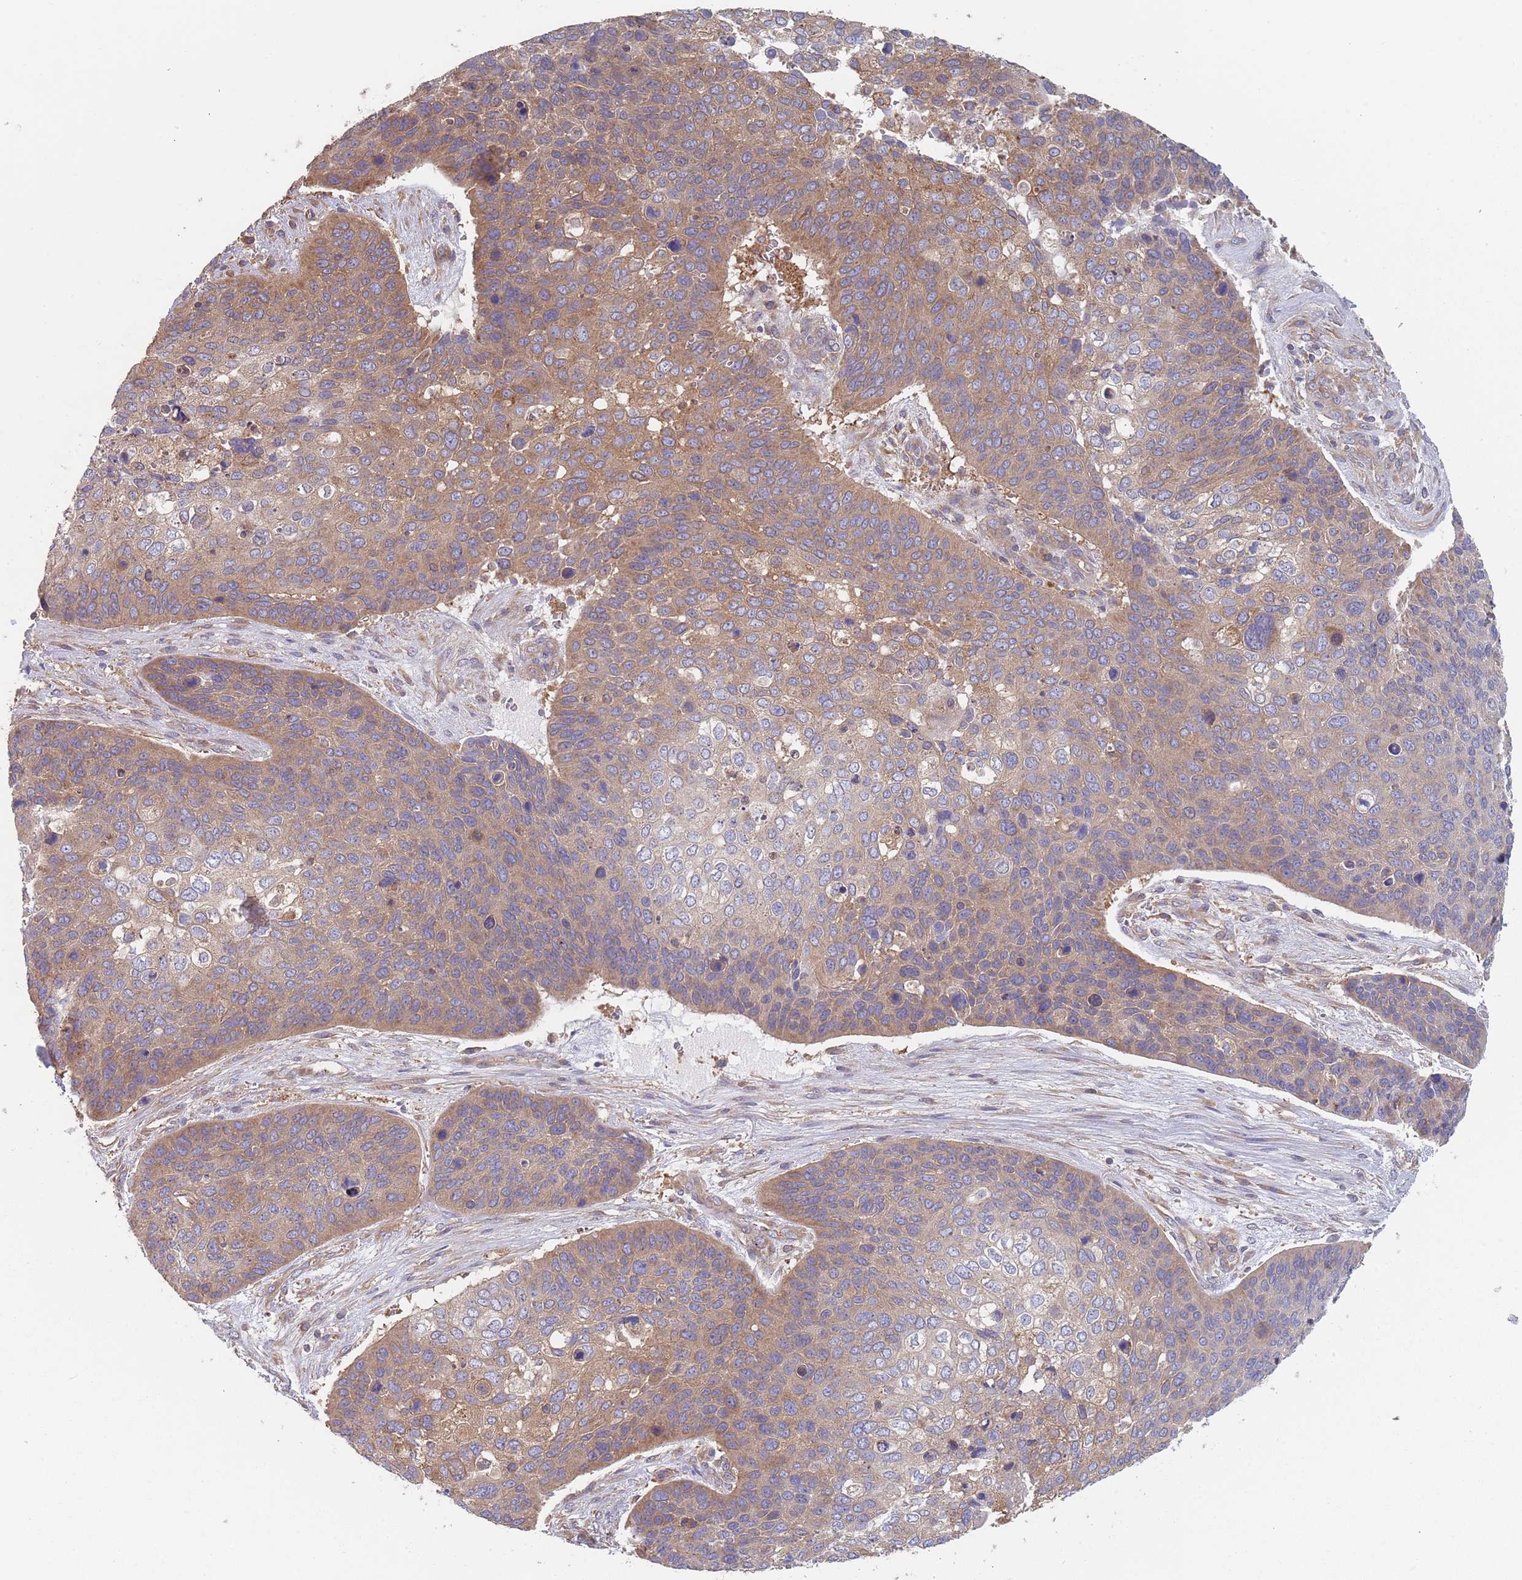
{"staining": {"intensity": "moderate", "quantity": ">75%", "location": "cytoplasmic/membranous"}, "tissue": "skin cancer", "cell_type": "Tumor cells", "image_type": "cancer", "snomed": [{"axis": "morphology", "description": "Basal cell carcinoma"}, {"axis": "topography", "description": "Skin"}], "caption": "Protein staining by immunohistochemistry (IHC) shows moderate cytoplasmic/membranous staining in about >75% of tumor cells in skin cancer (basal cell carcinoma).", "gene": "GDI2", "patient": {"sex": "female", "age": 74}}